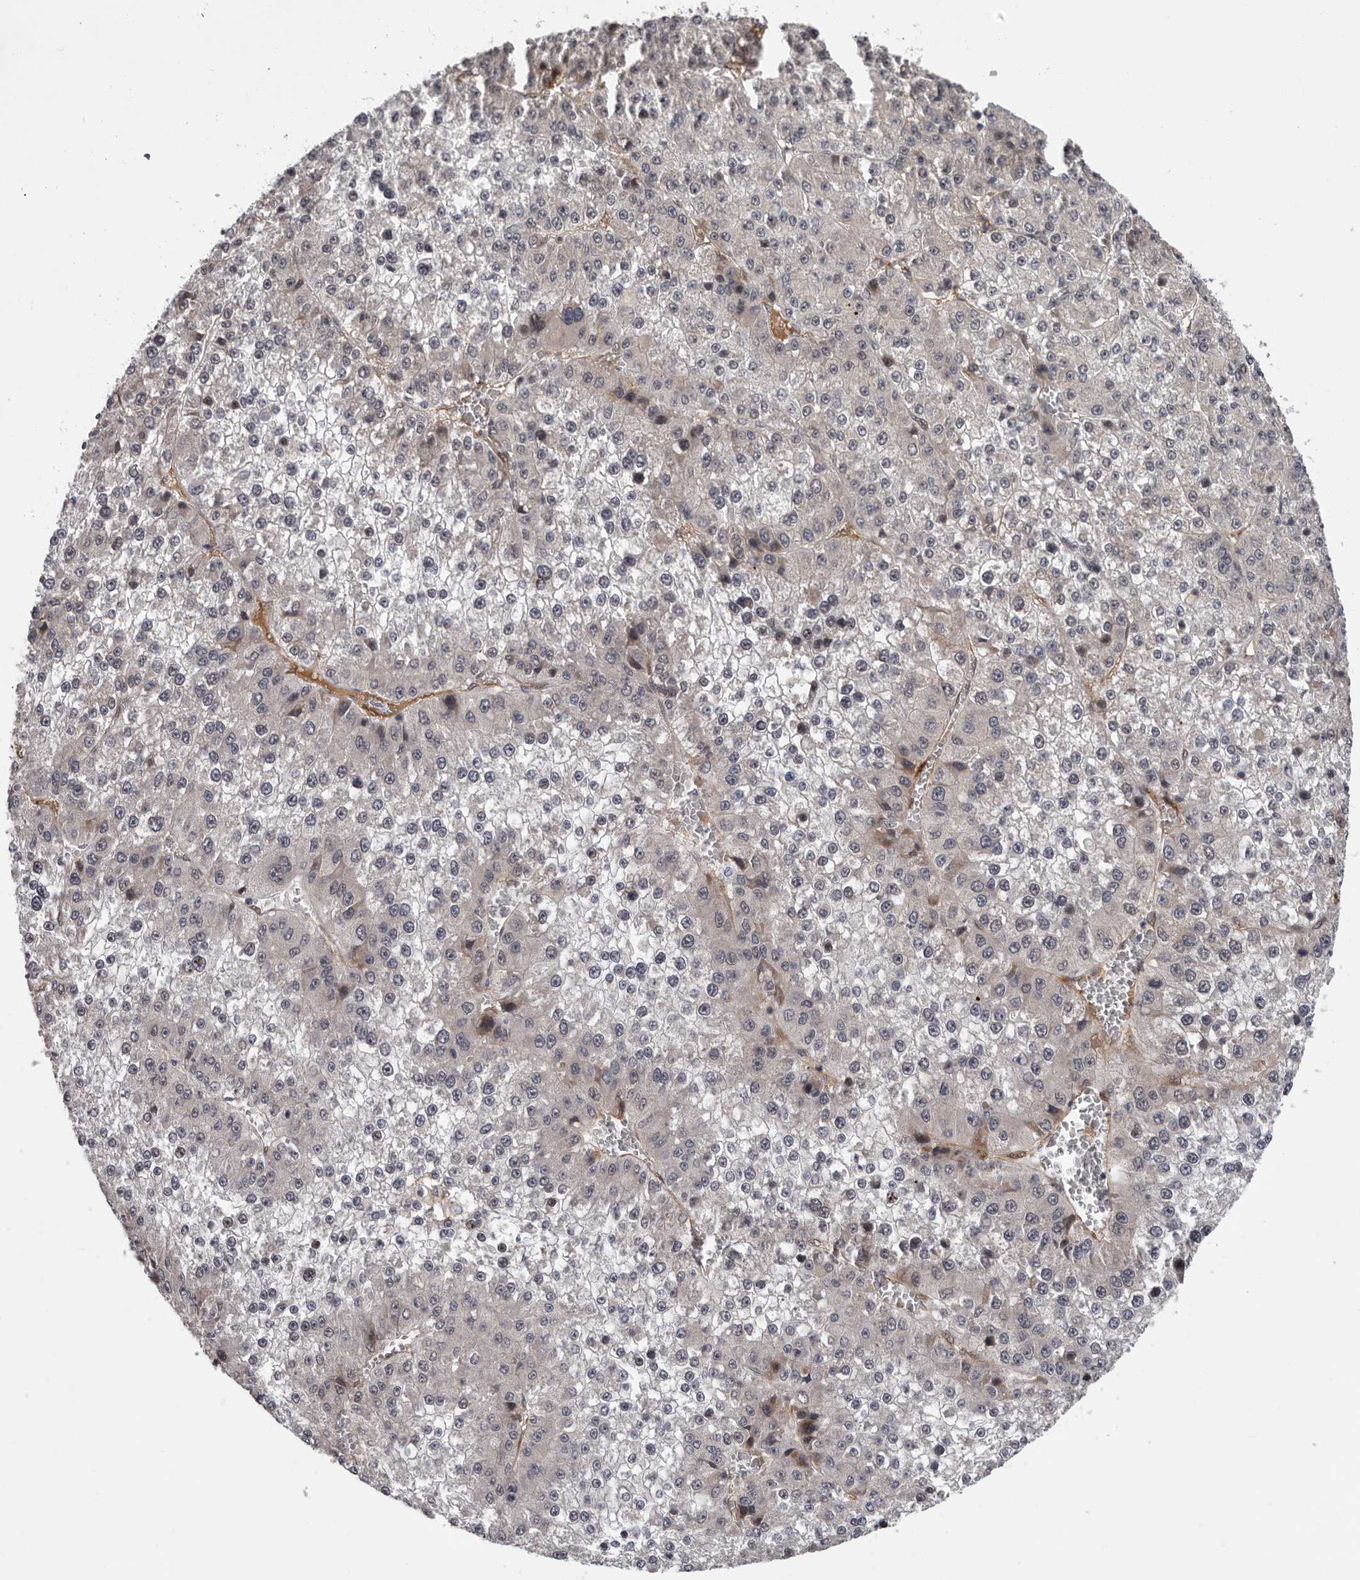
{"staining": {"intensity": "weak", "quantity": "25%-75%", "location": "cytoplasmic/membranous,nuclear"}, "tissue": "liver cancer", "cell_type": "Tumor cells", "image_type": "cancer", "snomed": [{"axis": "morphology", "description": "Carcinoma, Hepatocellular, NOS"}, {"axis": "topography", "description": "Liver"}], "caption": "Human hepatocellular carcinoma (liver) stained with a brown dye shows weak cytoplasmic/membranous and nuclear positive staining in about 25%-75% of tumor cells.", "gene": "MED8", "patient": {"sex": "female", "age": 73}}